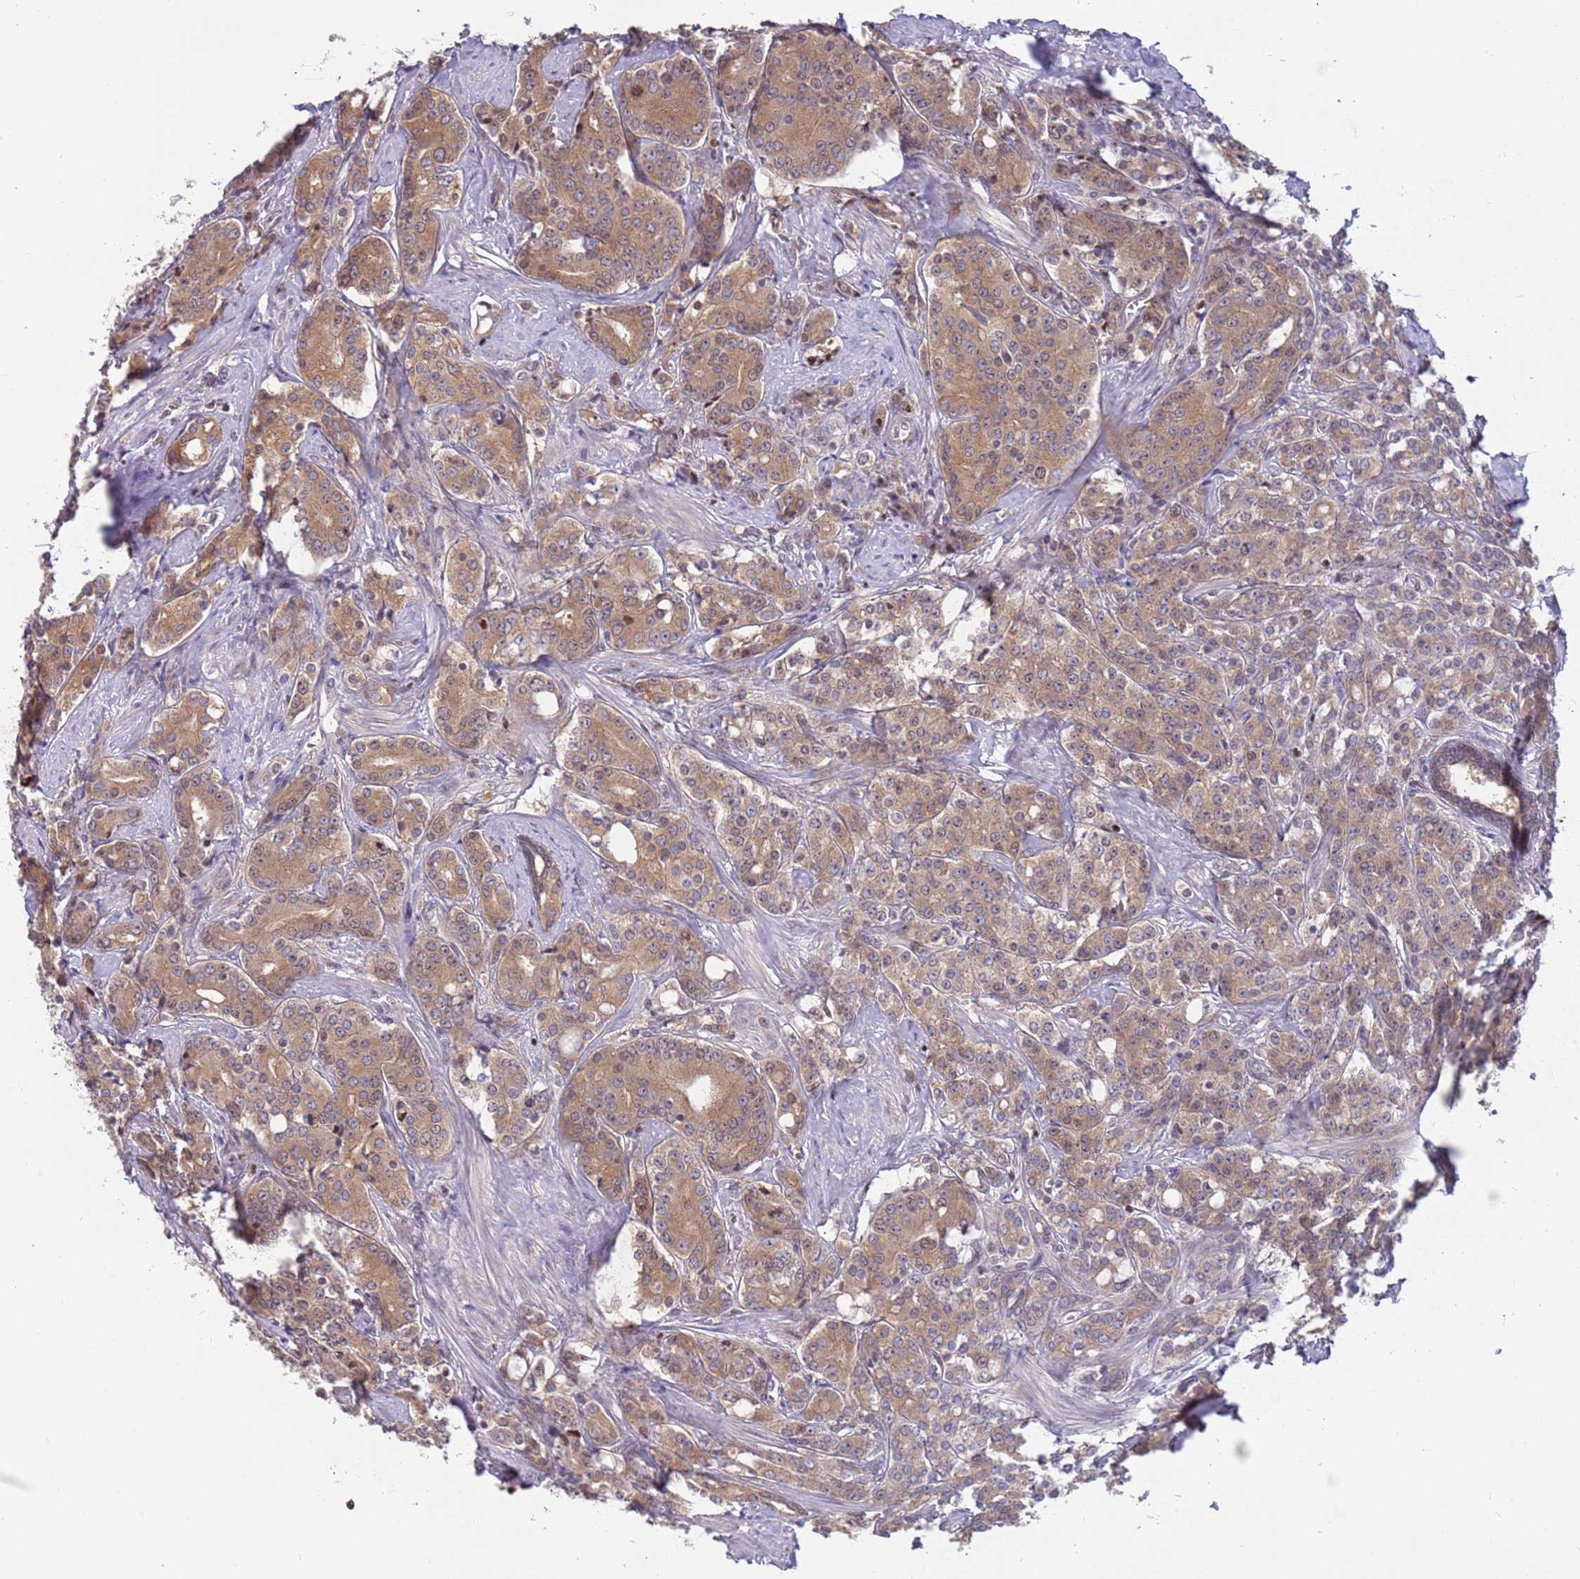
{"staining": {"intensity": "moderate", "quantity": ">75%", "location": "cytoplasmic/membranous"}, "tissue": "prostate cancer", "cell_type": "Tumor cells", "image_type": "cancer", "snomed": [{"axis": "morphology", "description": "Adenocarcinoma, High grade"}, {"axis": "topography", "description": "Prostate"}], "caption": "Immunohistochemistry (IHC) of human high-grade adenocarcinoma (prostate) reveals medium levels of moderate cytoplasmic/membranous staining in about >75% of tumor cells.", "gene": "ARHGEF5", "patient": {"sex": "male", "age": 62}}